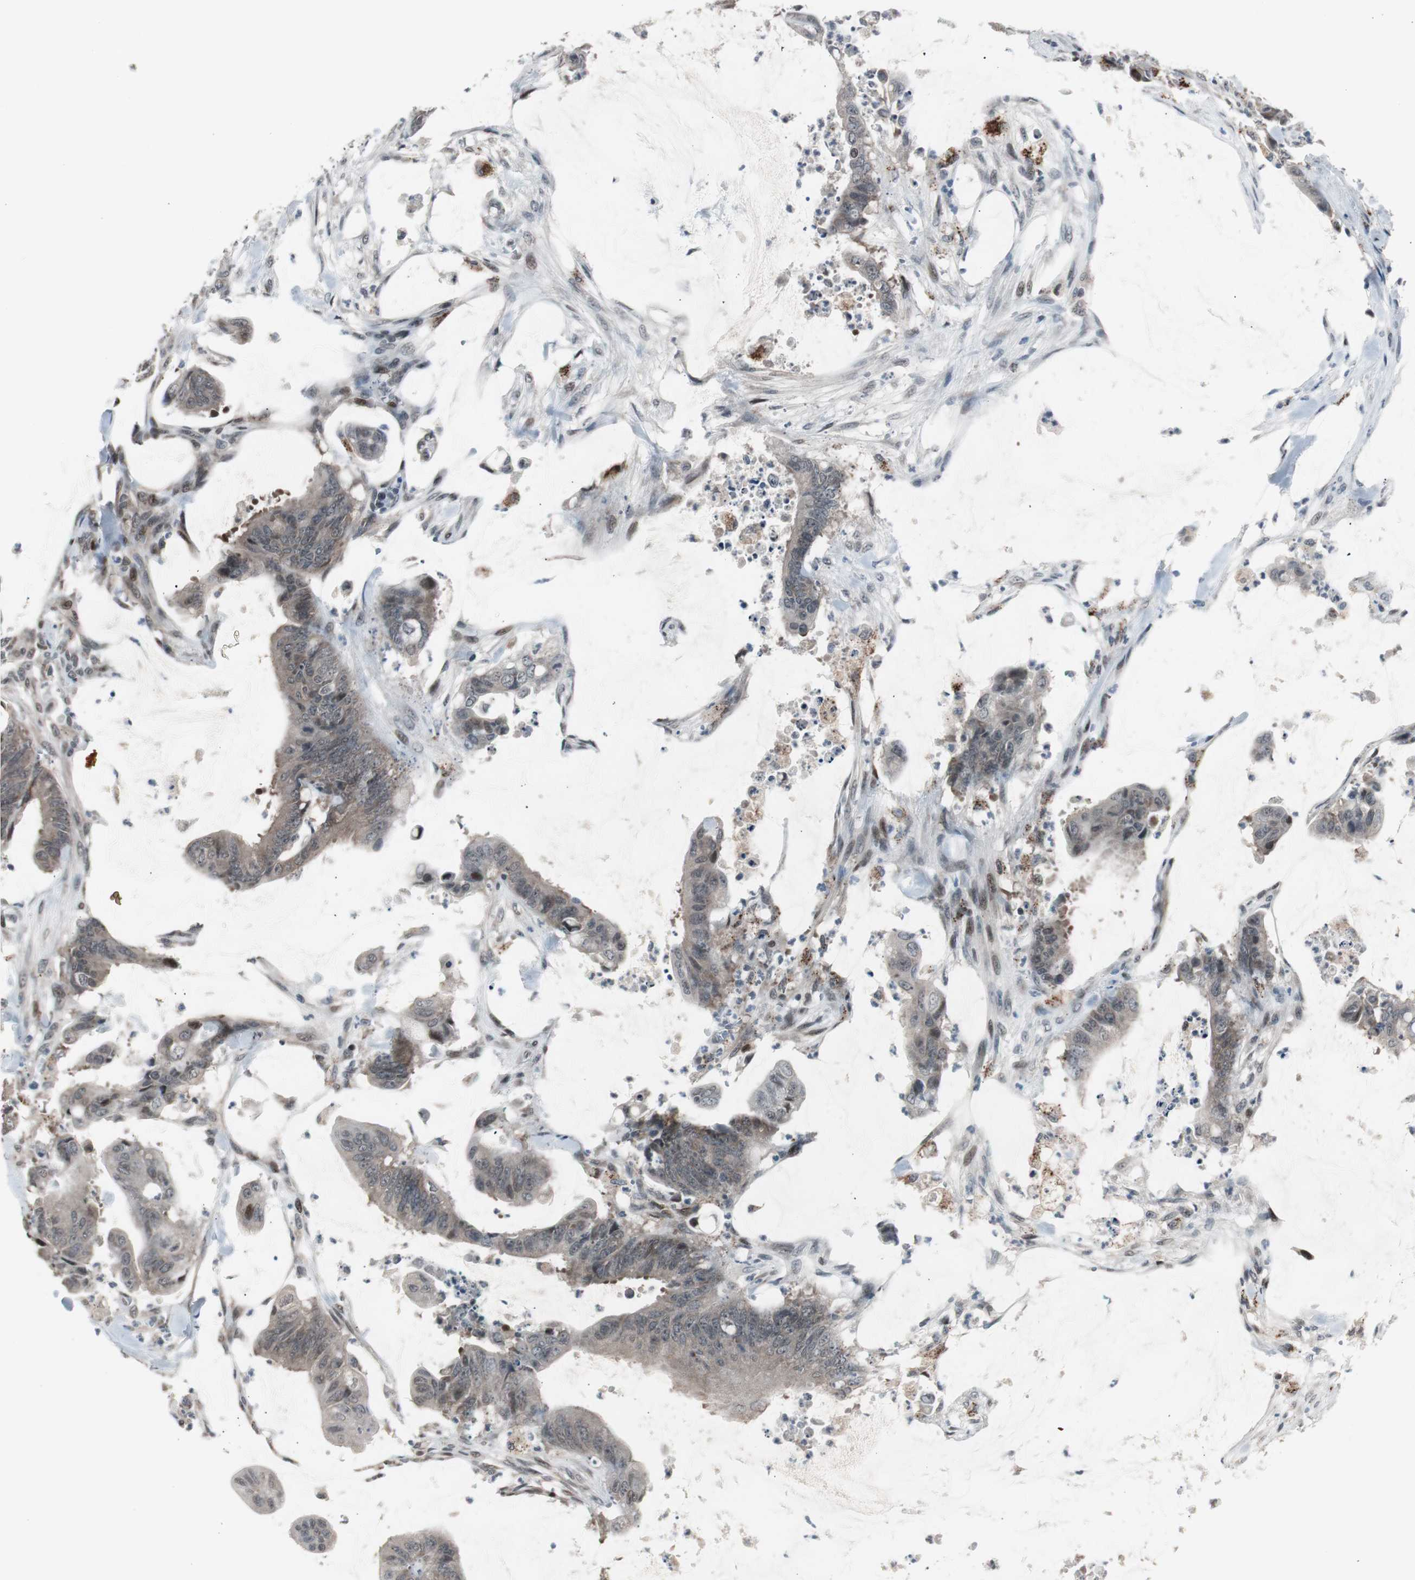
{"staining": {"intensity": "weak", "quantity": ">75%", "location": "cytoplasmic/membranous"}, "tissue": "colorectal cancer", "cell_type": "Tumor cells", "image_type": "cancer", "snomed": [{"axis": "morphology", "description": "Adenocarcinoma, NOS"}, {"axis": "topography", "description": "Rectum"}], "caption": "This micrograph demonstrates colorectal adenocarcinoma stained with immunohistochemistry to label a protein in brown. The cytoplasmic/membranous of tumor cells show weak positivity for the protein. Nuclei are counter-stained blue.", "gene": "BOLA1", "patient": {"sex": "female", "age": 66}}